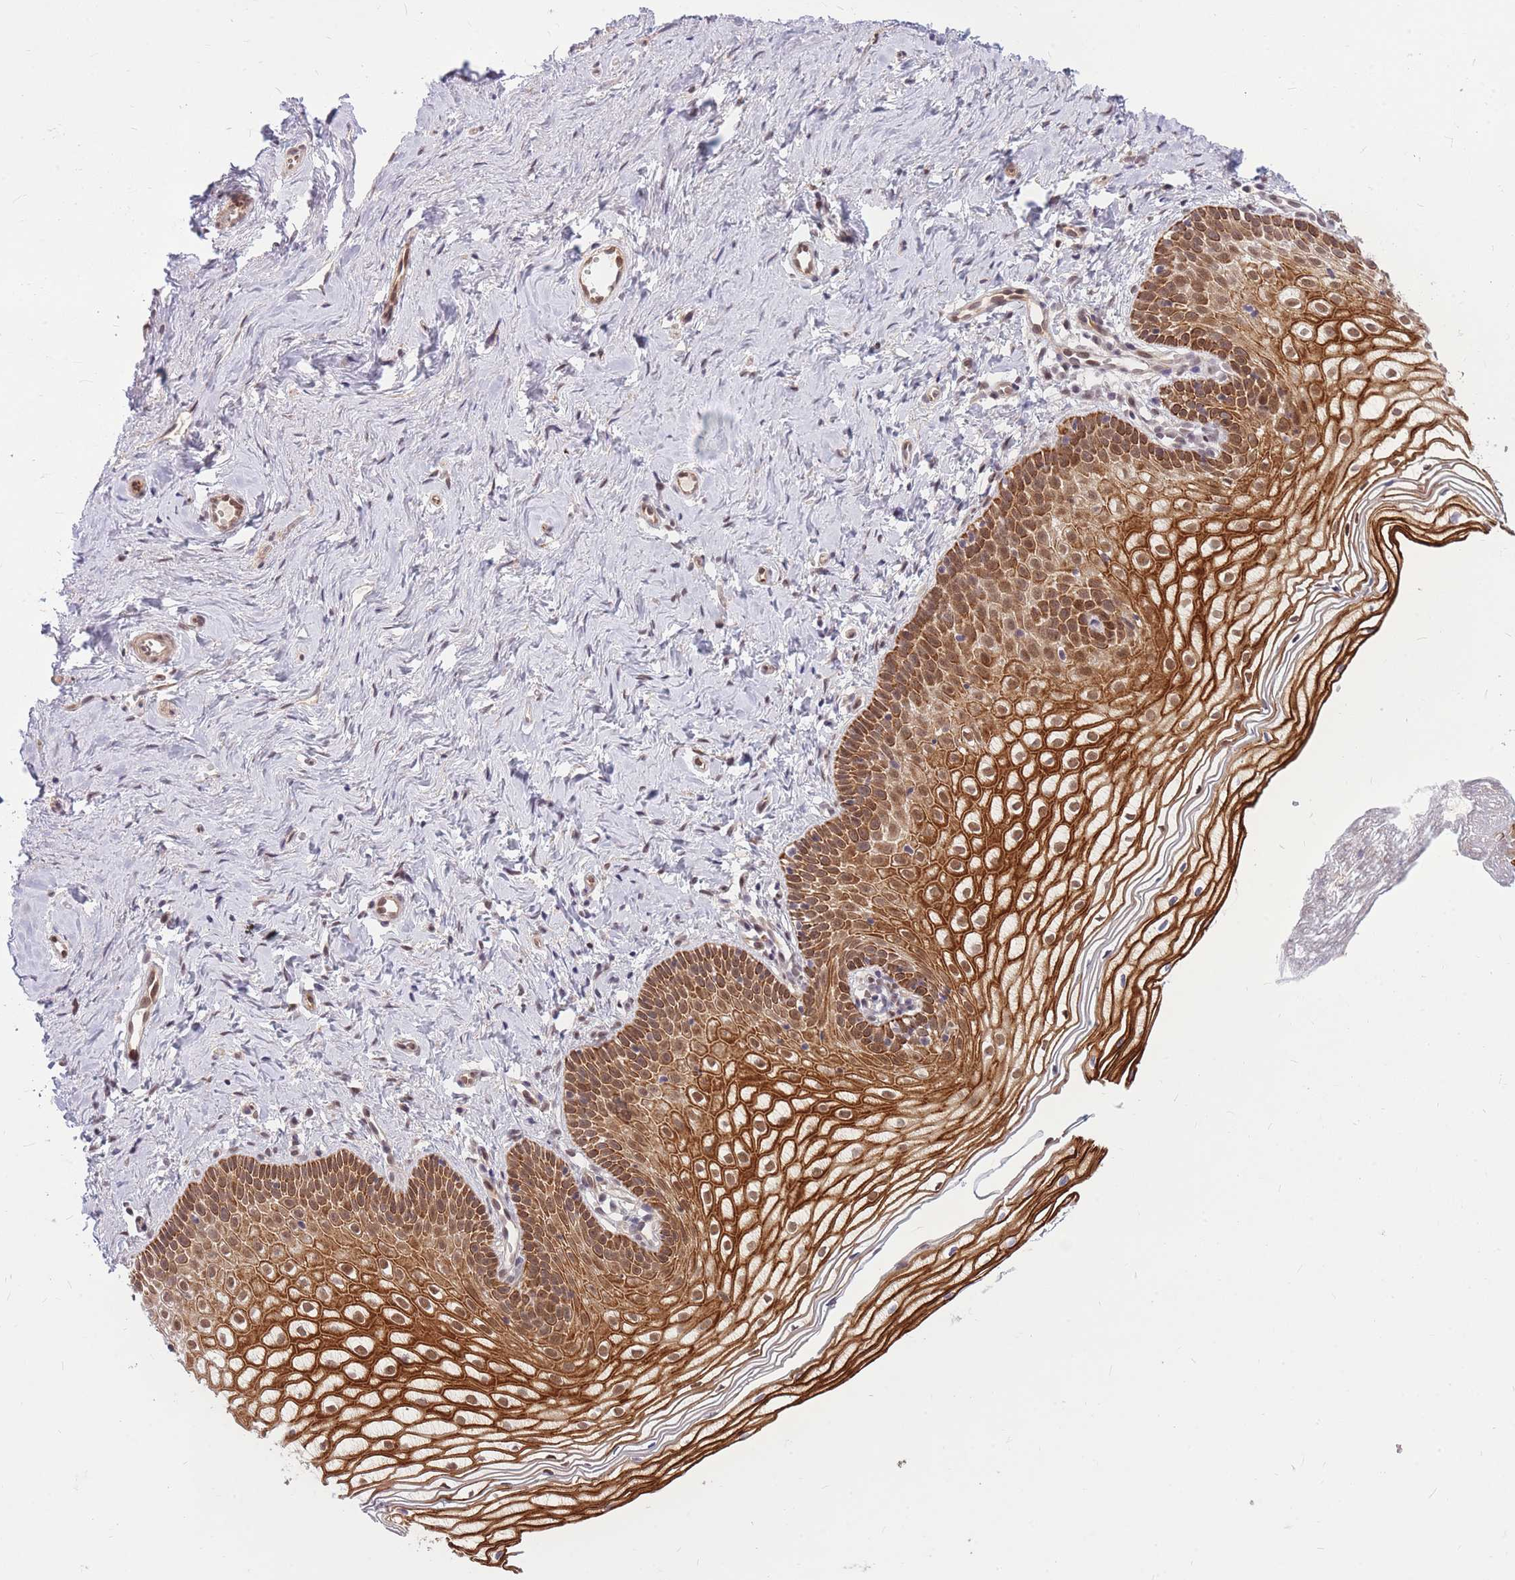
{"staining": {"intensity": "strong", "quantity": ">75%", "location": "cytoplasmic/membranous,nuclear"}, "tissue": "vagina", "cell_type": "Squamous epithelial cells", "image_type": "normal", "snomed": [{"axis": "morphology", "description": "Normal tissue, NOS"}, {"axis": "topography", "description": "Vagina"}], "caption": "An image of human vagina stained for a protein displays strong cytoplasmic/membranous,nuclear brown staining in squamous epithelial cells. (Stains: DAB in brown, nuclei in blue, Microscopy: brightfield microscopy at high magnification).", "gene": "ERCC2", "patient": {"sex": "female", "age": 56}}